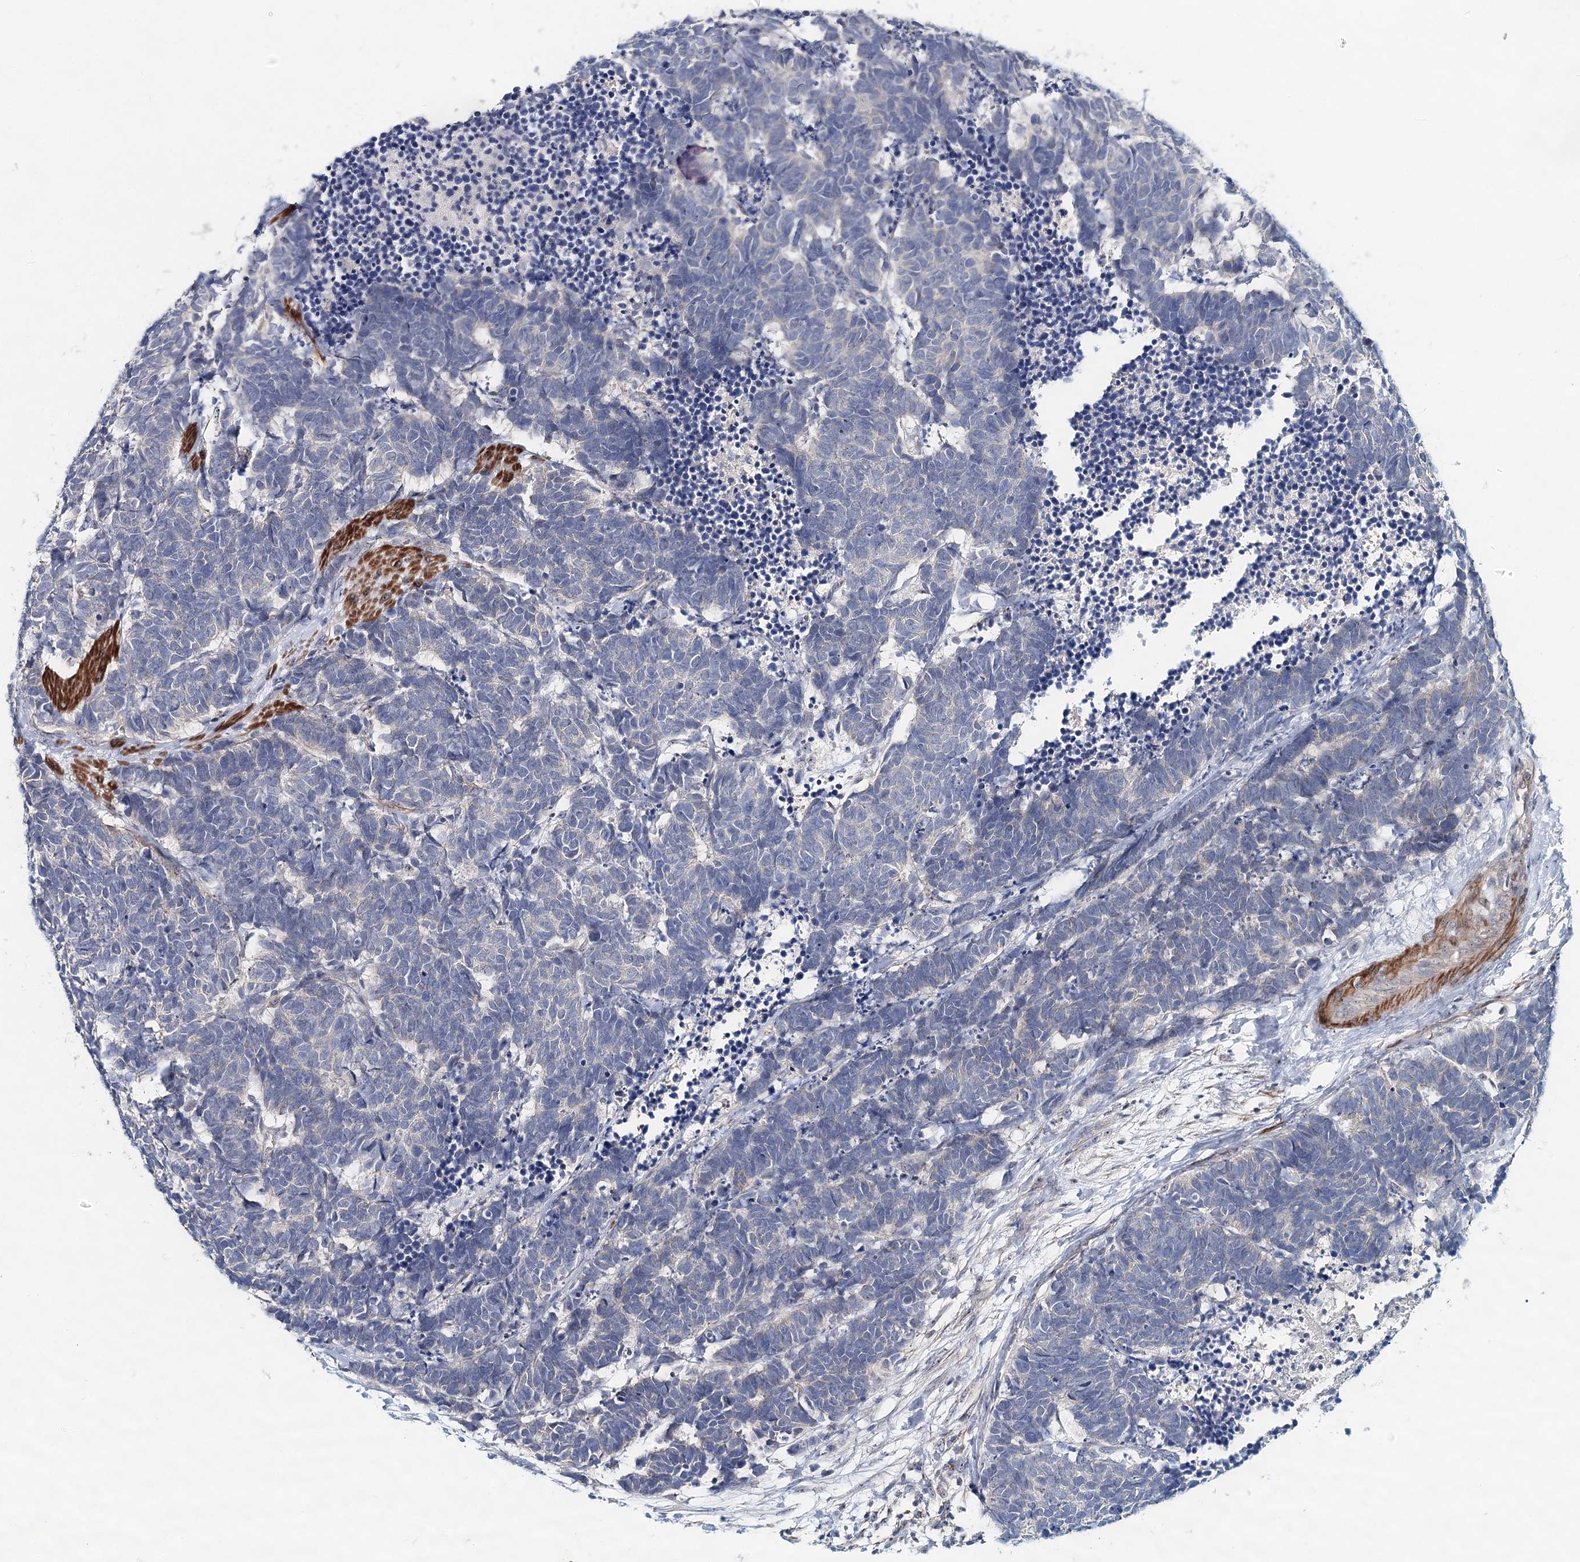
{"staining": {"intensity": "negative", "quantity": "none", "location": "none"}, "tissue": "carcinoid", "cell_type": "Tumor cells", "image_type": "cancer", "snomed": [{"axis": "morphology", "description": "Carcinoma, NOS"}, {"axis": "morphology", "description": "Carcinoid, malignant, NOS"}, {"axis": "topography", "description": "Urinary bladder"}], "caption": "Tumor cells are negative for brown protein staining in malignant carcinoid.", "gene": "RBM43", "patient": {"sex": "male", "age": 57}}